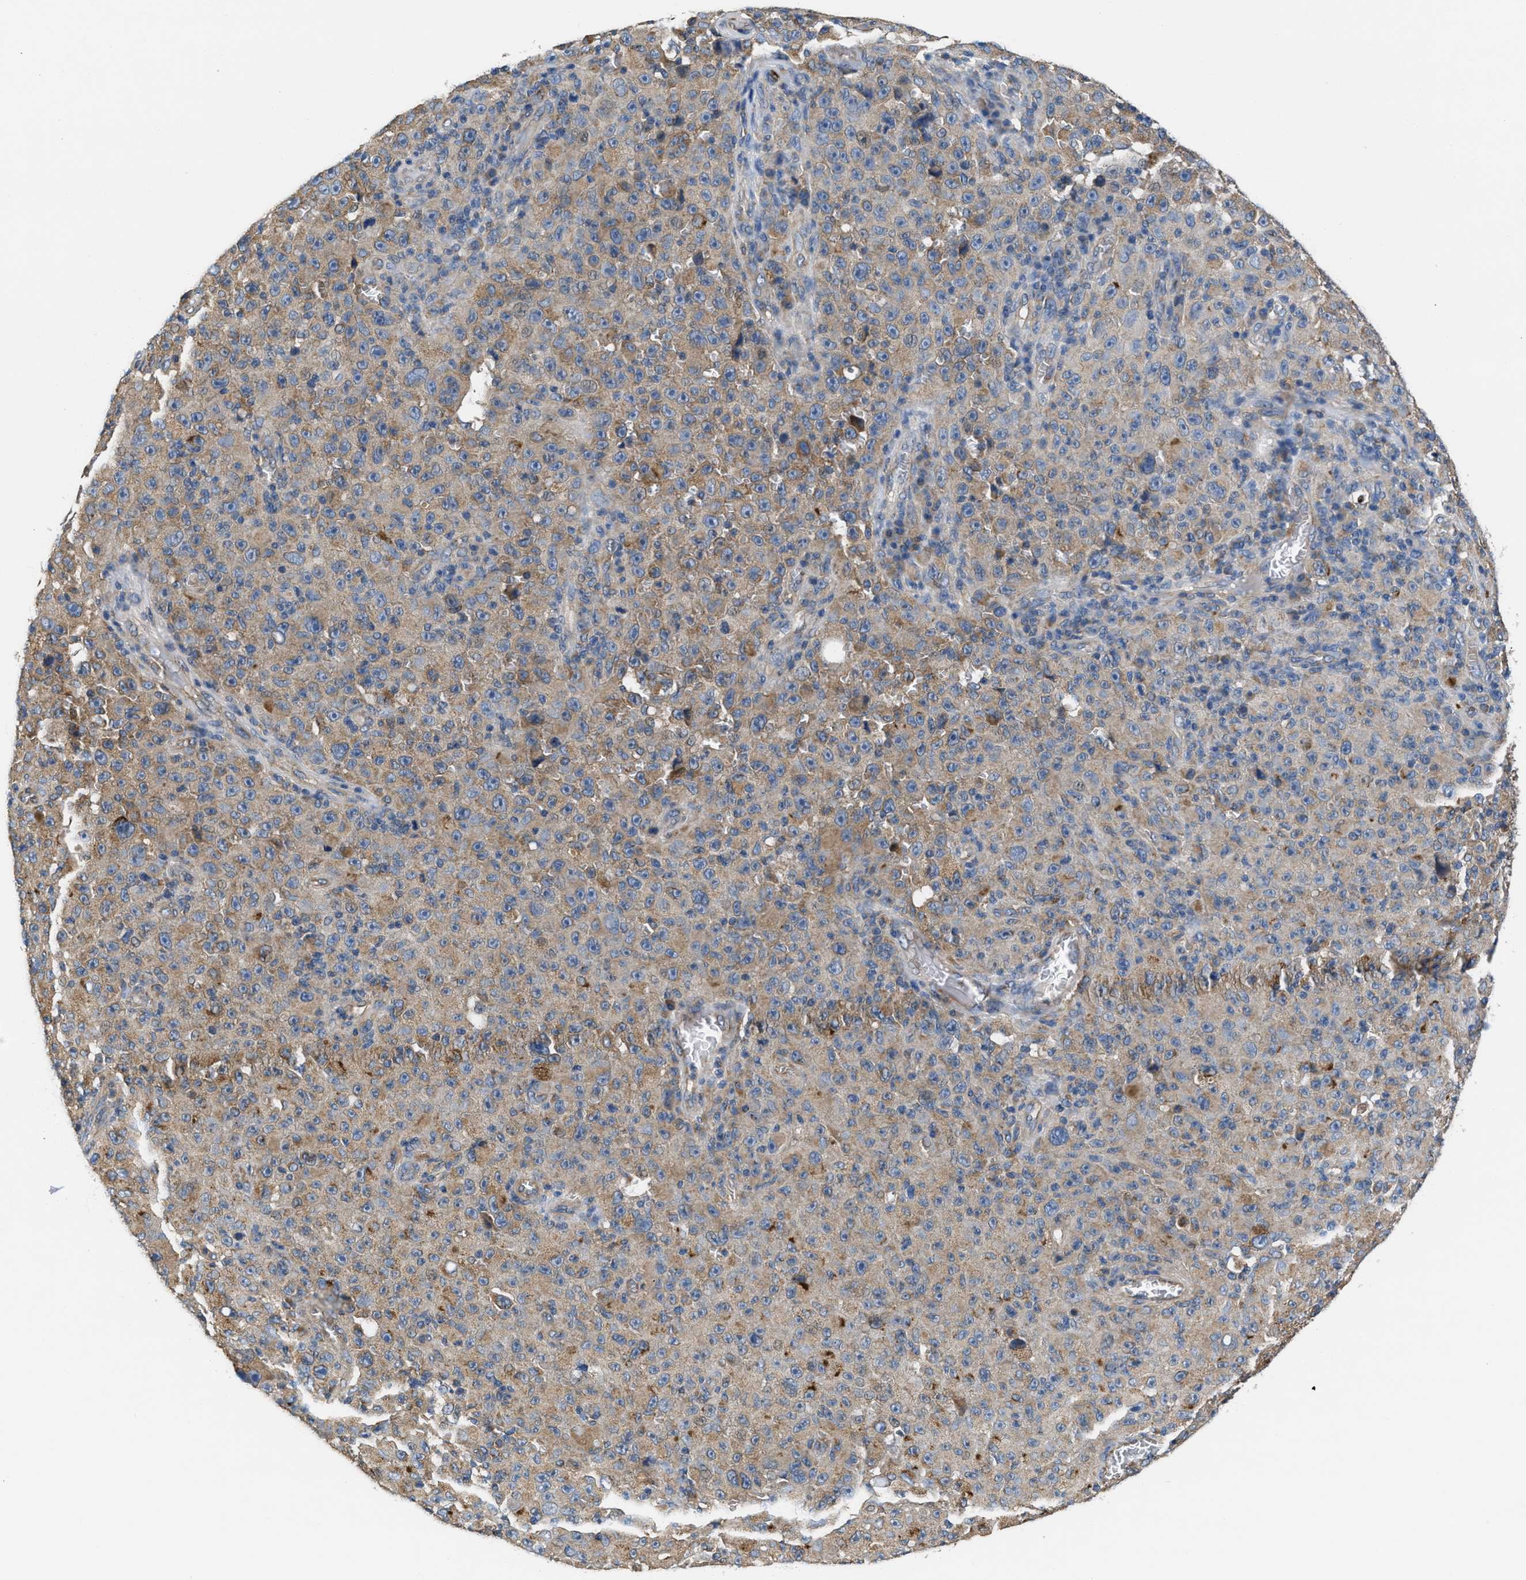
{"staining": {"intensity": "moderate", "quantity": "25%-75%", "location": "cytoplasmic/membranous"}, "tissue": "melanoma", "cell_type": "Tumor cells", "image_type": "cancer", "snomed": [{"axis": "morphology", "description": "Malignant melanoma, NOS"}, {"axis": "topography", "description": "Skin"}], "caption": "The histopathology image exhibits staining of malignant melanoma, revealing moderate cytoplasmic/membranous protein positivity (brown color) within tumor cells.", "gene": "CEP128", "patient": {"sex": "female", "age": 82}}